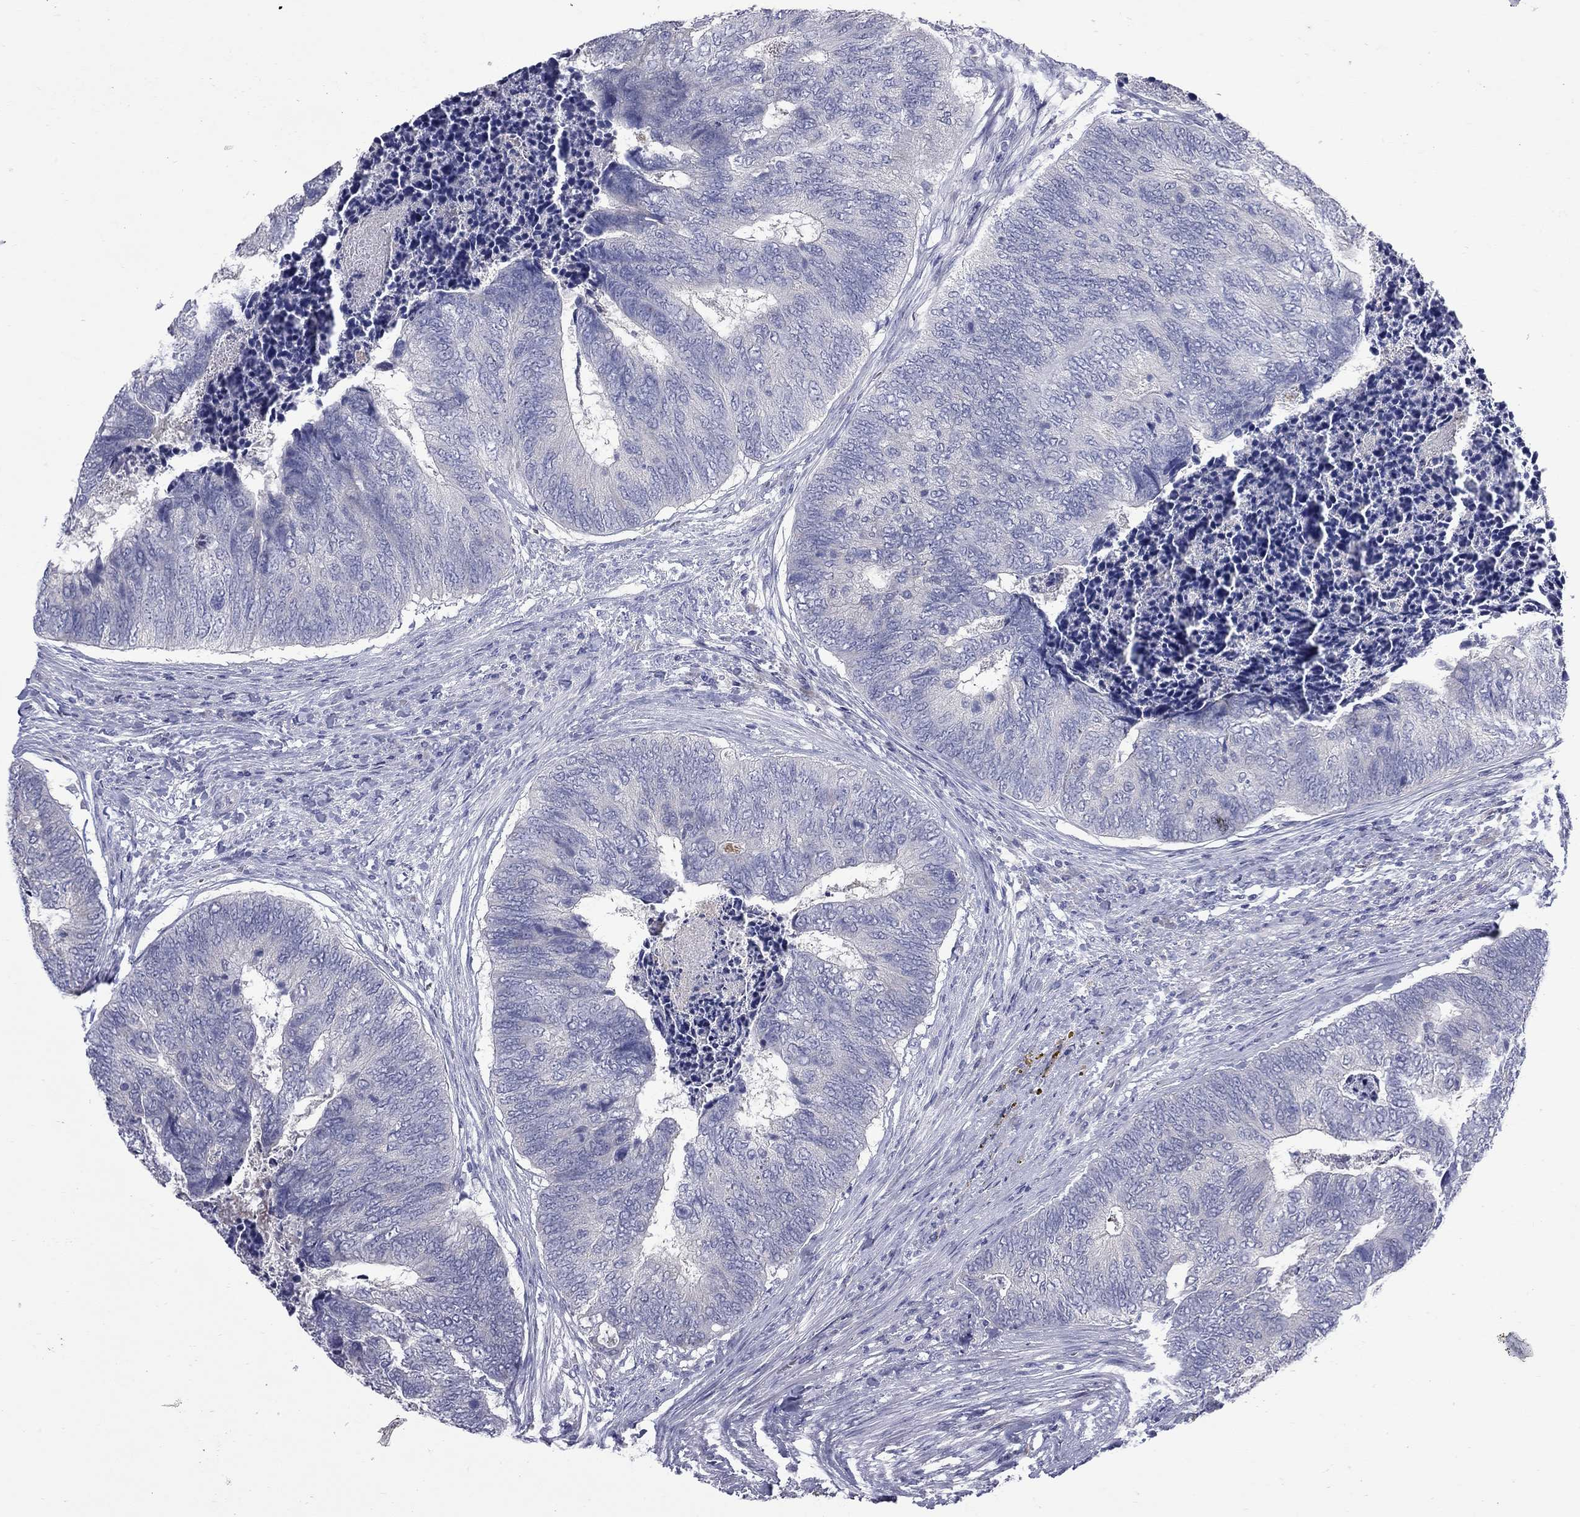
{"staining": {"intensity": "negative", "quantity": "none", "location": "none"}, "tissue": "colorectal cancer", "cell_type": "Tumor cells", "image_type": "cancer", "snomed": [{"axis": "morphology", "description": "Adenocarcinoma, NOS"}, {"axis": "topography", "description": "Colon"}], "caption": "An immunohistochemistry photomicrograph of colorectal adenocarcinoma is shown. There is no staining in tumor cells of colorectal adenocarcinoma.", "gene": "UNC119B", "patient": {"sex": "female", "age": 67}}